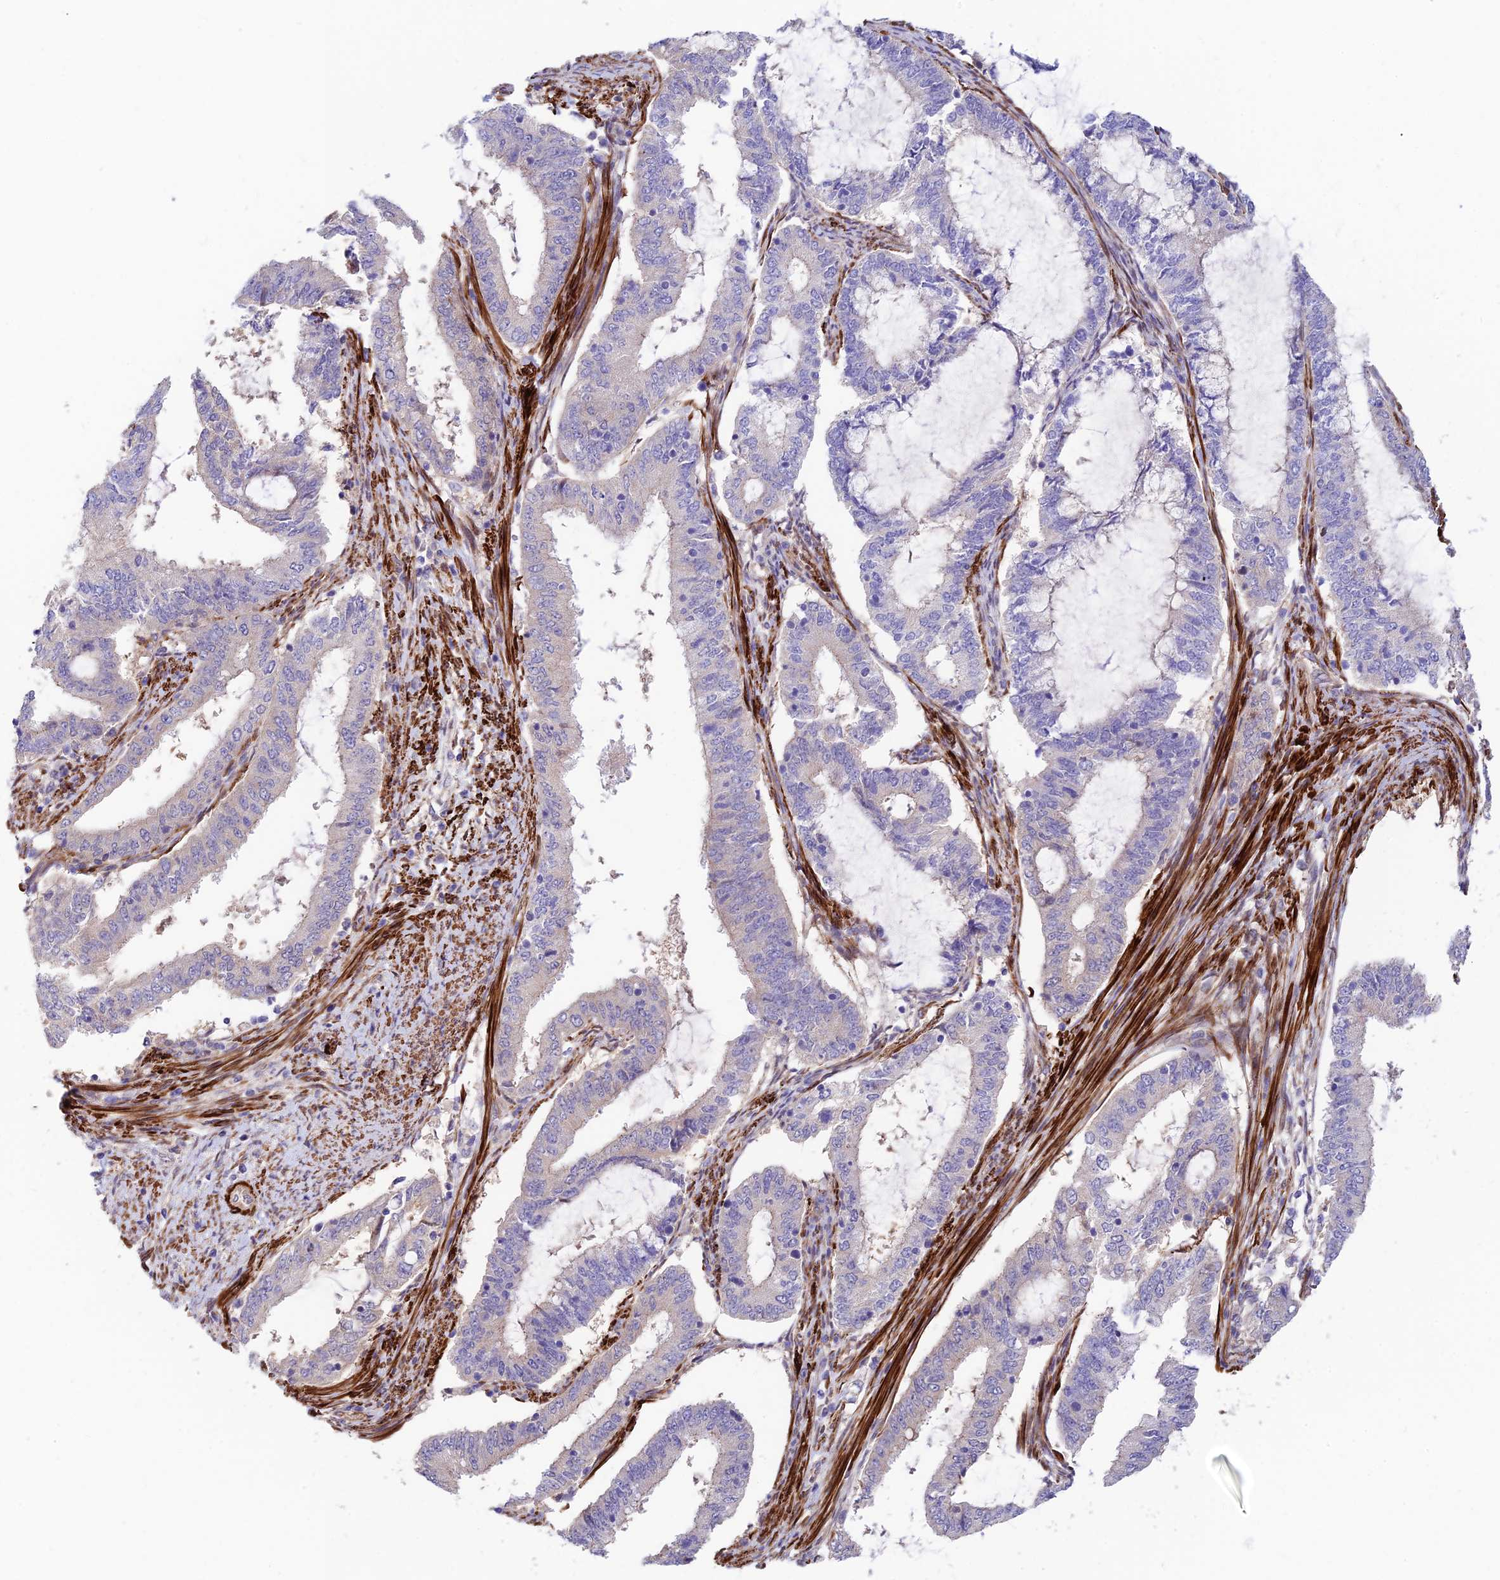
{"staining": {"intensity": "negative", "quantity": "none", "location": "none"}, "tissue": "endometrial cancer", "cell_type": "Tumor cells", "image_type": "cancer", "snomed": [{"axis": "morphology", "description": "Adenocarcinoma, NOS"}, {"axis": "topography", "description": "Endometrium"}], "caption": "Immunohistochemistry of endometrial cancer (adenocarcinoma) reveals no staining in tumor cells. (DAB immunohistochemistry (IHC), high magnification).", "gene": "ANKRD50", "patient": {"sex": "female", "age": 51}}